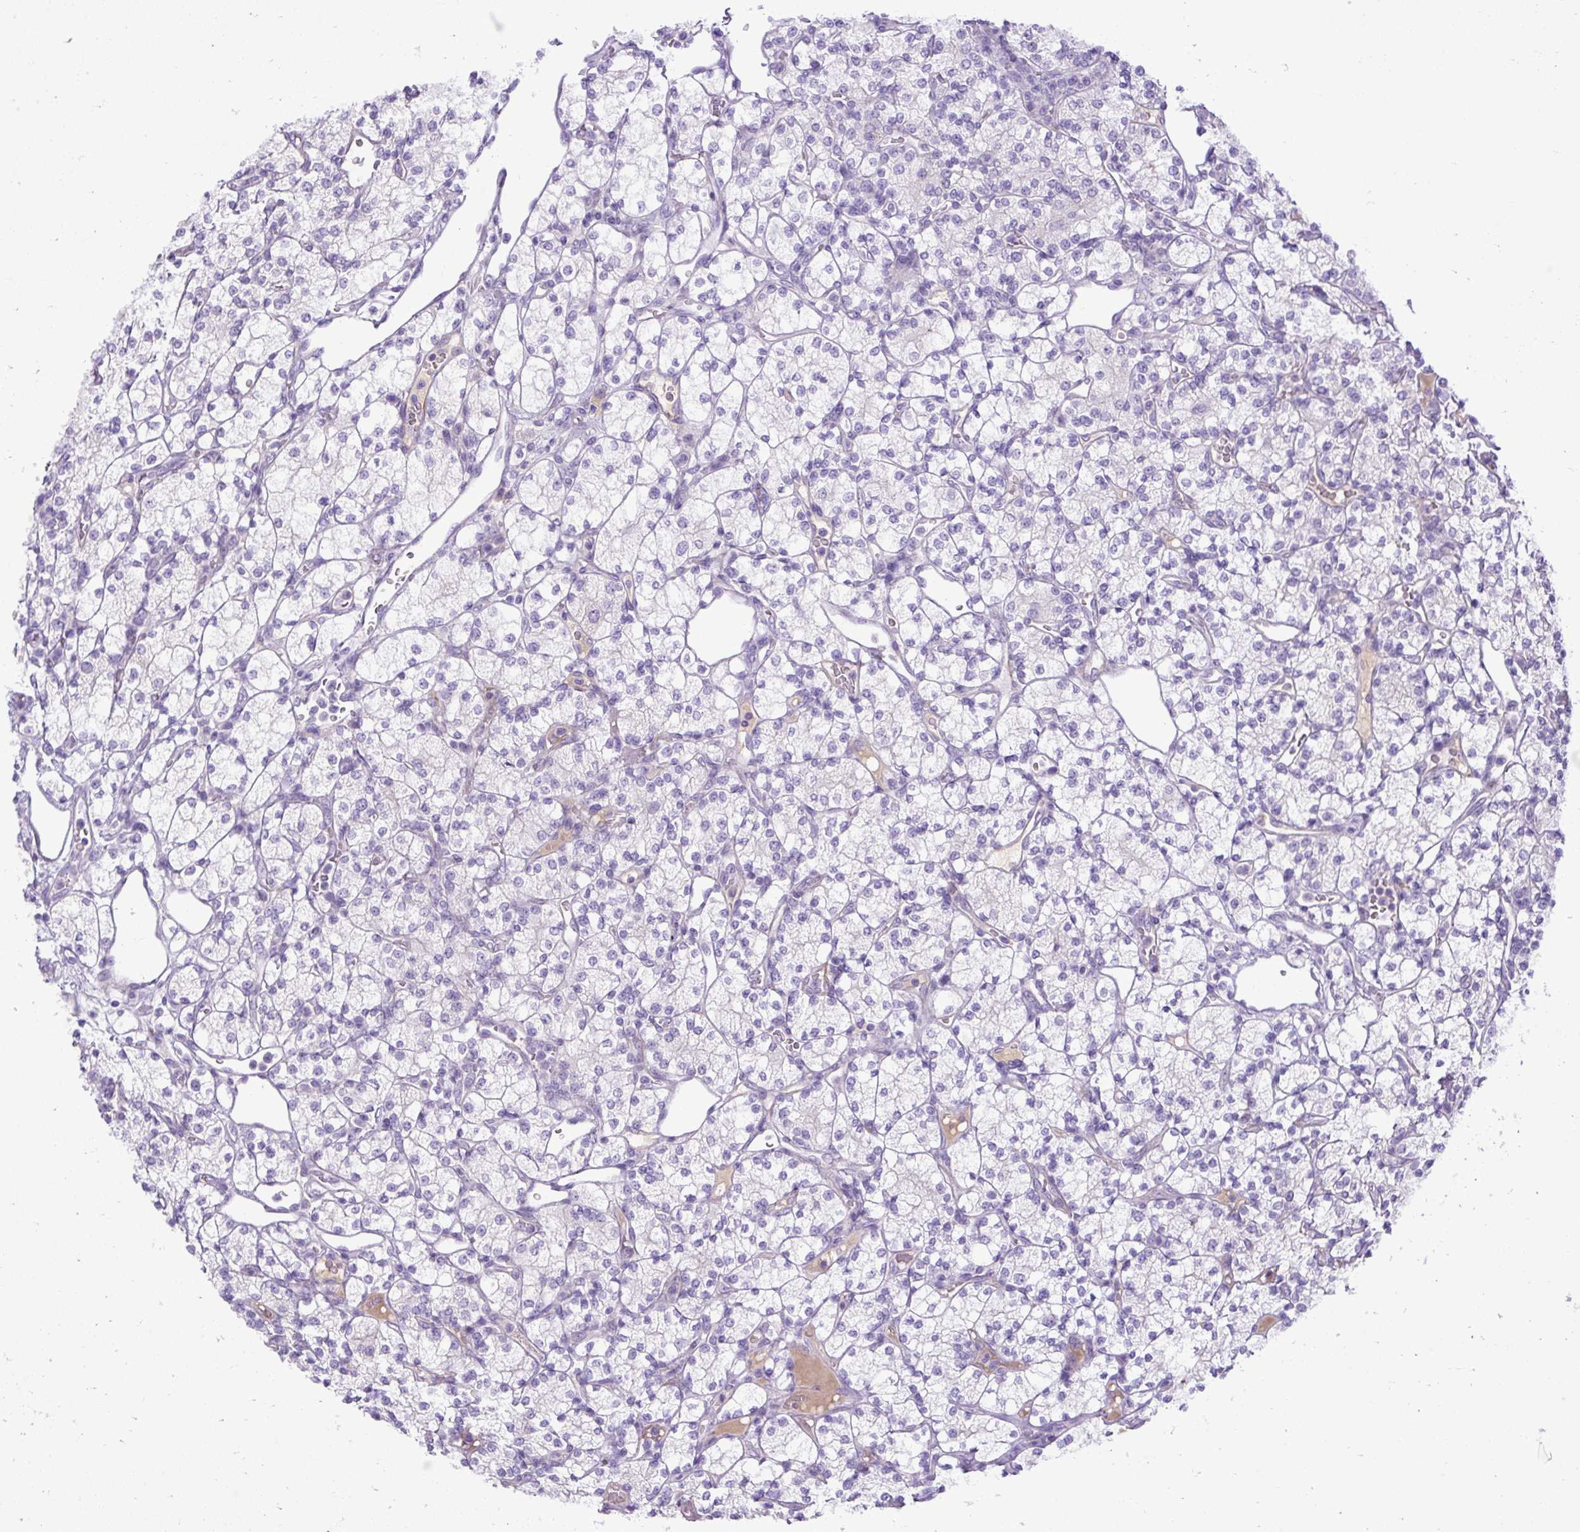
{"staining": {"intensity": "negative", "quantity": "none", "location": "none"}, "tissue": "renal cancer", "cell_type": "Tumor cells", "image_type": "cancer", "snomed": [{"axis": "morphology", "description": "Adenocarcinoma, NOS"}, {"axis": "topography", "description": "Kidney"}], "caption": "The histopathology image demonstrates no significant positivity in tumor cells of adenocarcinoma (renal).", "gene": "SPTBN5", "patient": {"sex": "male", "age": 77}}